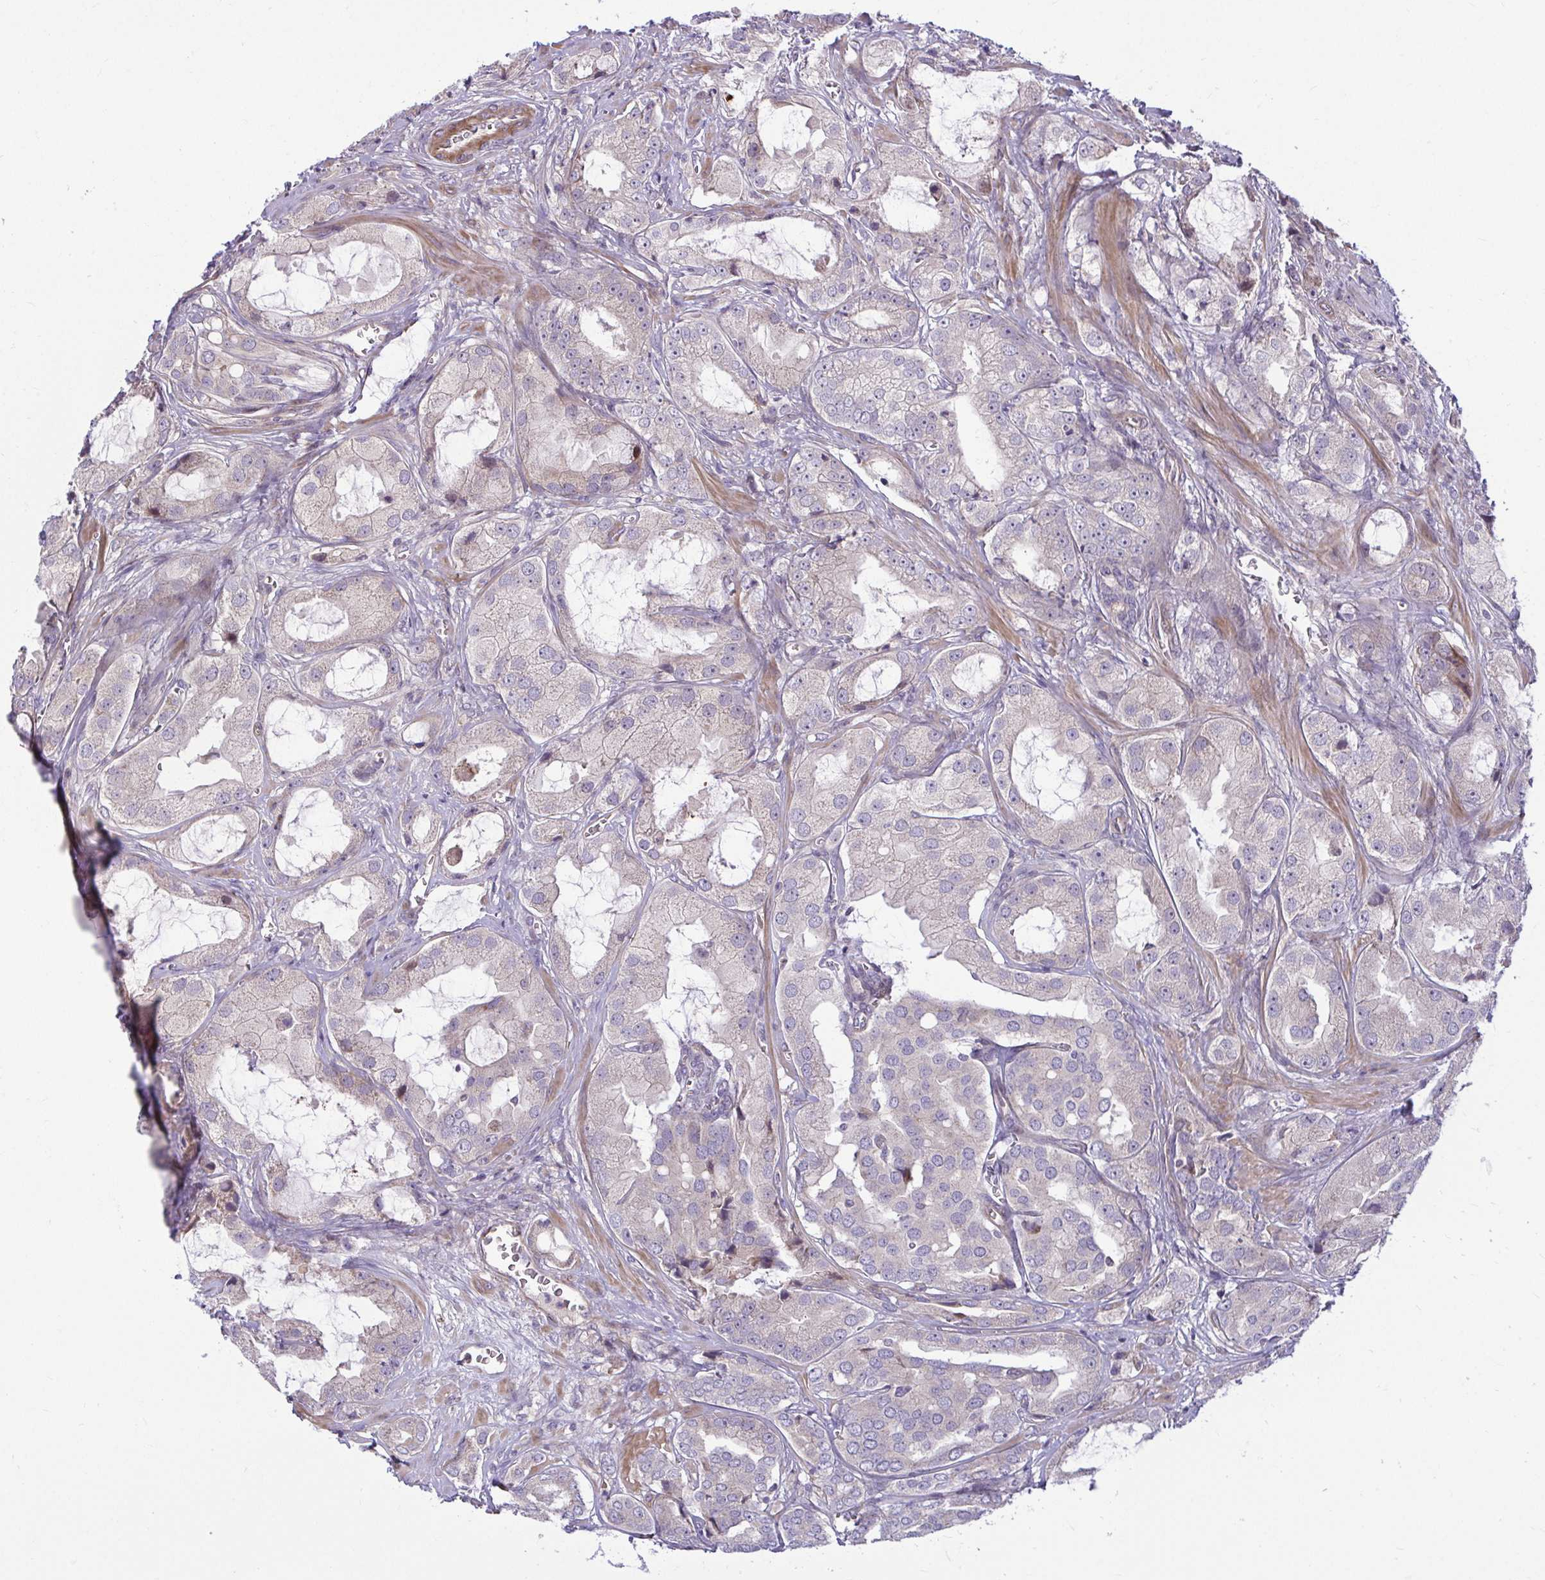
{"staining": {"intensity": "weak", "quantity": "25%-75%", "location": "cytoplasmic/membranous"}, "tissue": "prostate cancer", "cell_type": "Tumor cells", "image_type": "cancer", "snomed": [{"axis": "morphology", "description": "Adenocarcinoma, High grade"}, {"axis": "topography", "description": "Prostate"}], "caption": "Weak cytoplasmic/membranous positivity is seen in about 25%-75% of tumor cells in prostate cancer. (Brightfield microscopy of DAB IHC at high magnification).", "gene": "ZSCAN9", "patient": {"sex": "male", "age": 64}}